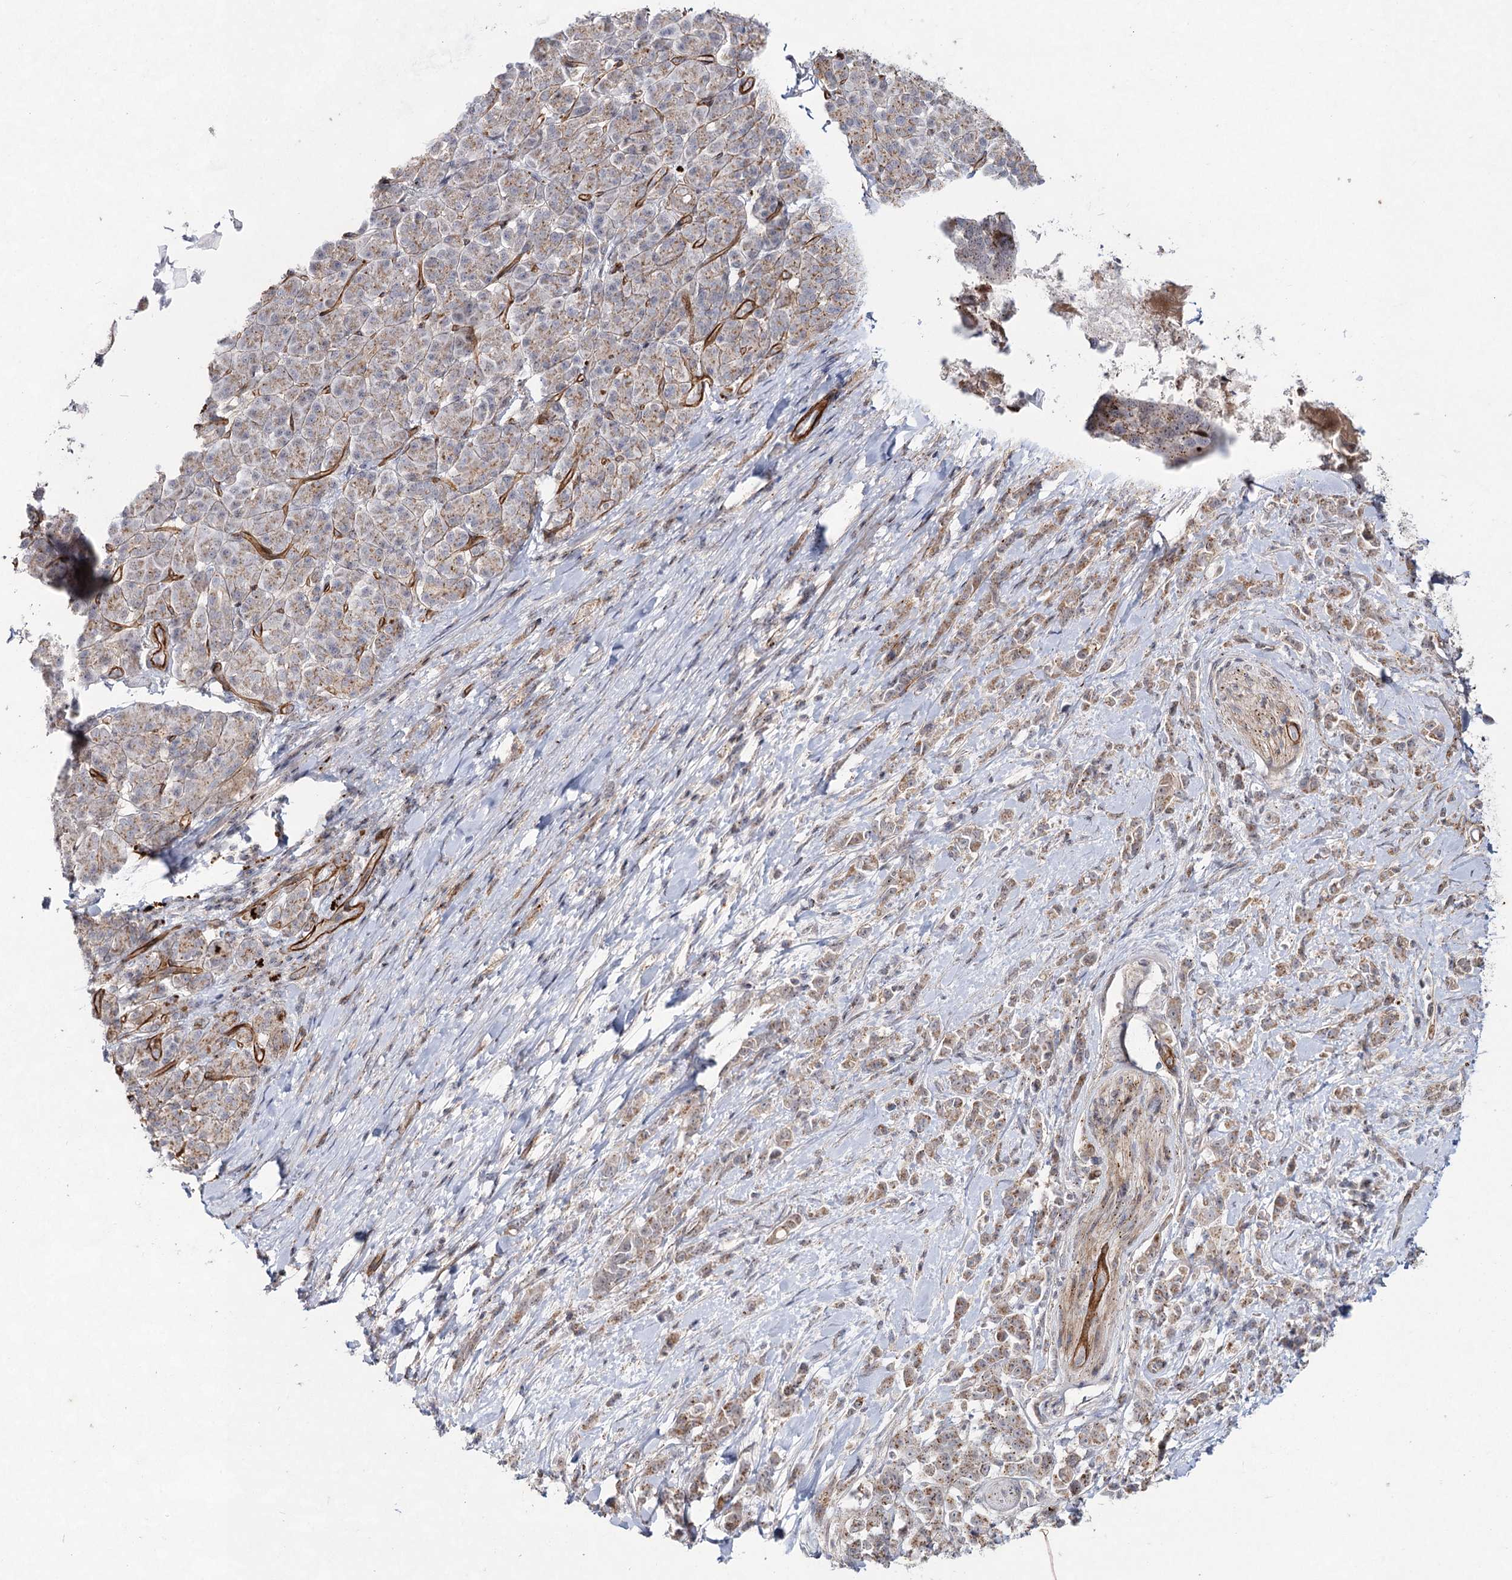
{"staining": {"intensity": "moderate", "quantity": ">75%", "location": "cytoplasmic/membranous"}, "tissue": "pancreatic cancer", "cell_type": "Tumor cells", "image_type": "cancer", "snomed": [{"axis": "morphology", "description": "Normal tissue, NOS"}, {"axis": "morphology", "description": "Adenocarcinoma, NOS"}, {"axis": "topography", "description": "Pancreas"}], "caption": "Brown immunohistochemical staining in adenocarcinoma (pancreatic) shows moderate cytoplasmic/membranous expression in approximately >75% of tumor cells.", "gene": "ATL2", "patient": {"sex": "female", "age": 64}}